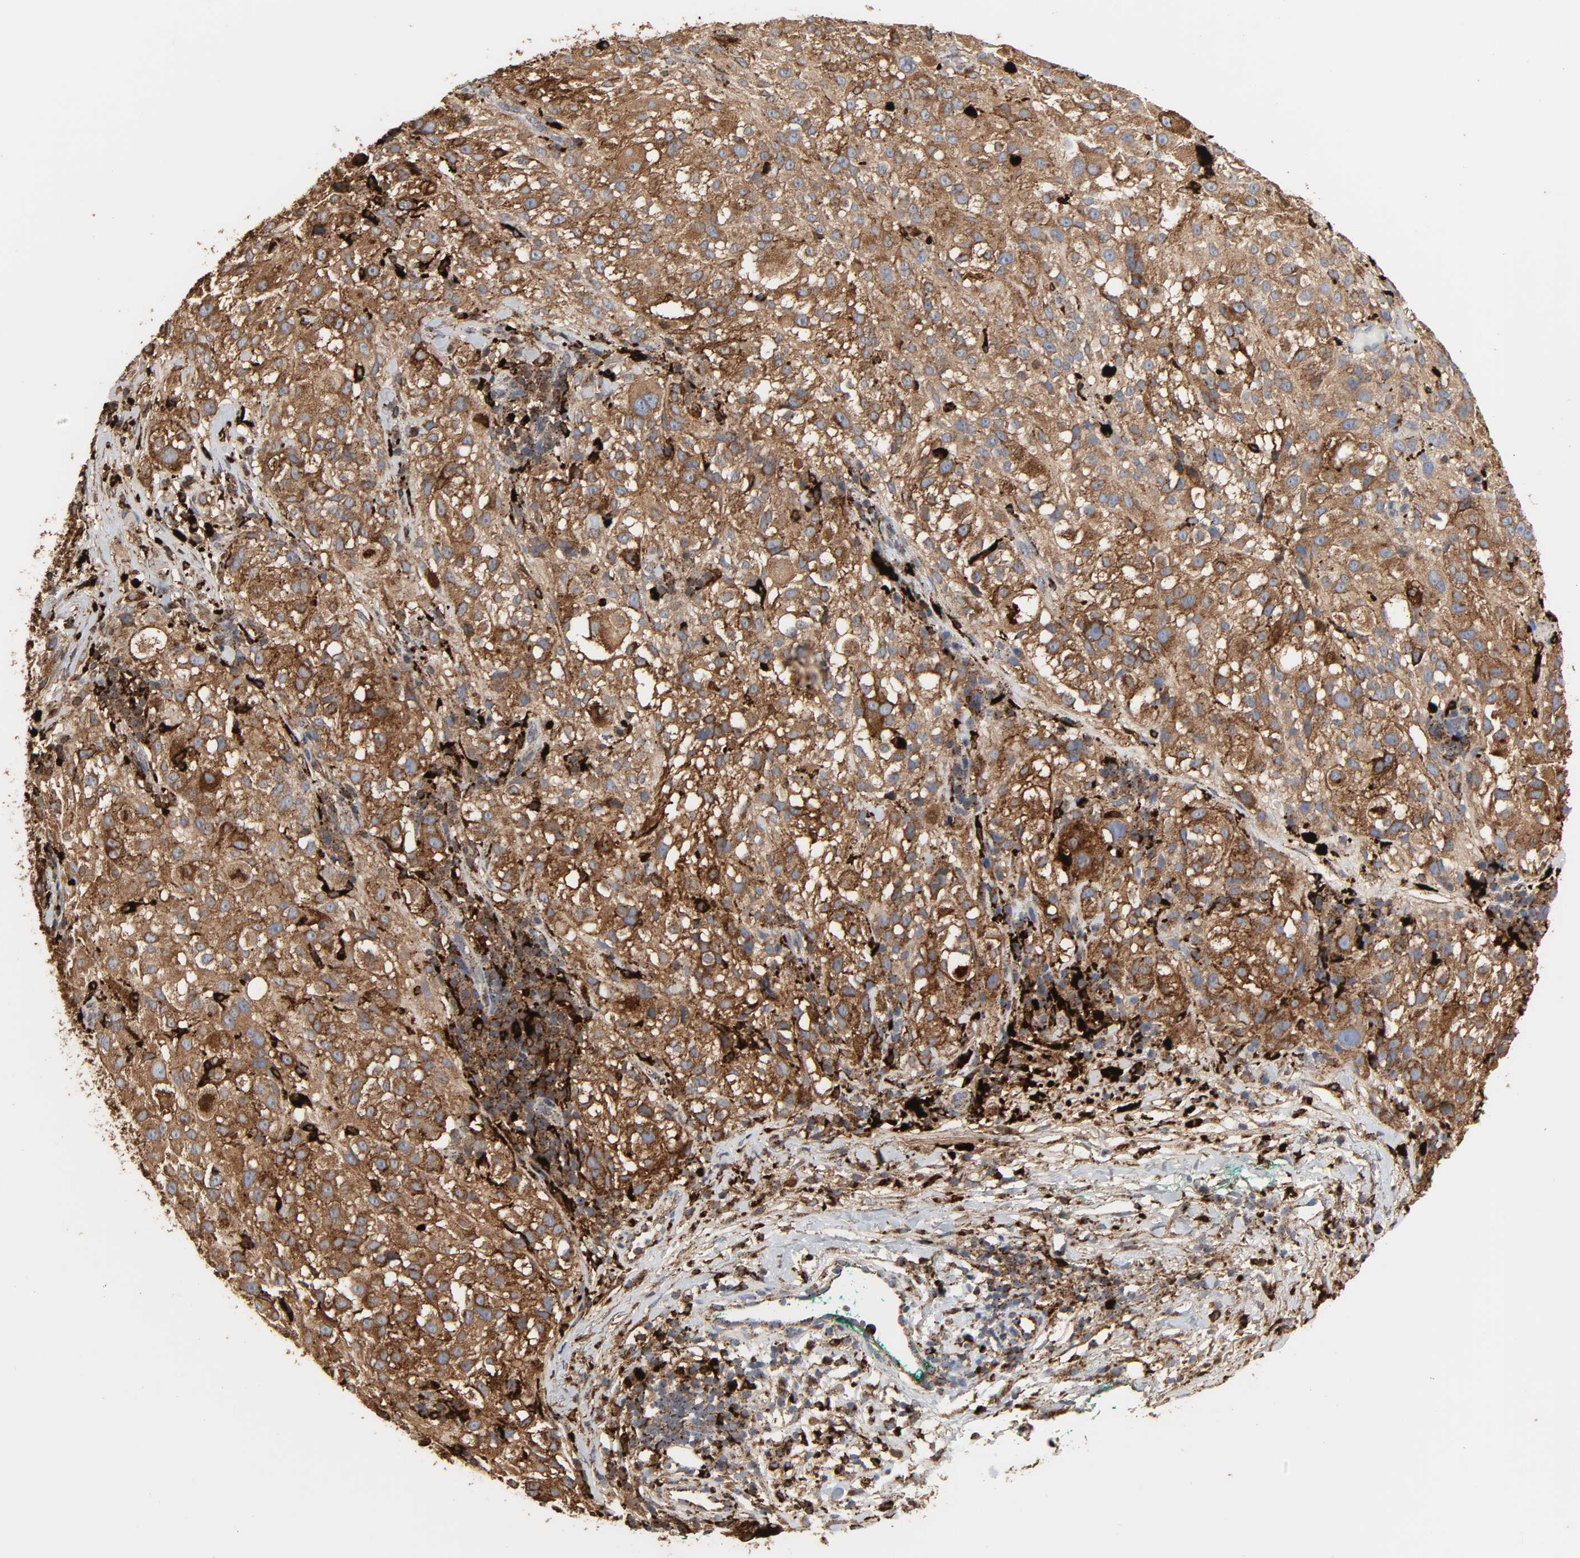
{"staining": {"intensity": "moderate", "quantity": ">75%", "location": "cytoplasmic/membranous"}, "tissue": "melanoma", "cell_type": "Tumor cells", "image_type": "cancer", "snomed": [{"axis": "morphology", "description": "Necrosis, NOS"}, {"axis": "morphology", "description": "Malignant melanoma, NOS"}, {"axis": "topography", "description": "Skin"}], "caption": "Melanoma was stained to show a protein in brown. There is medium levels of moderate cytoplasmic/membranous staining in about >75% of tumor cells. (DAB (3,3'-diaminobenzidine) = brown stain, brightfield microscopy at high magnification).", "gene": "PSAP", "patient": {"sex": "female", "age": 87}}